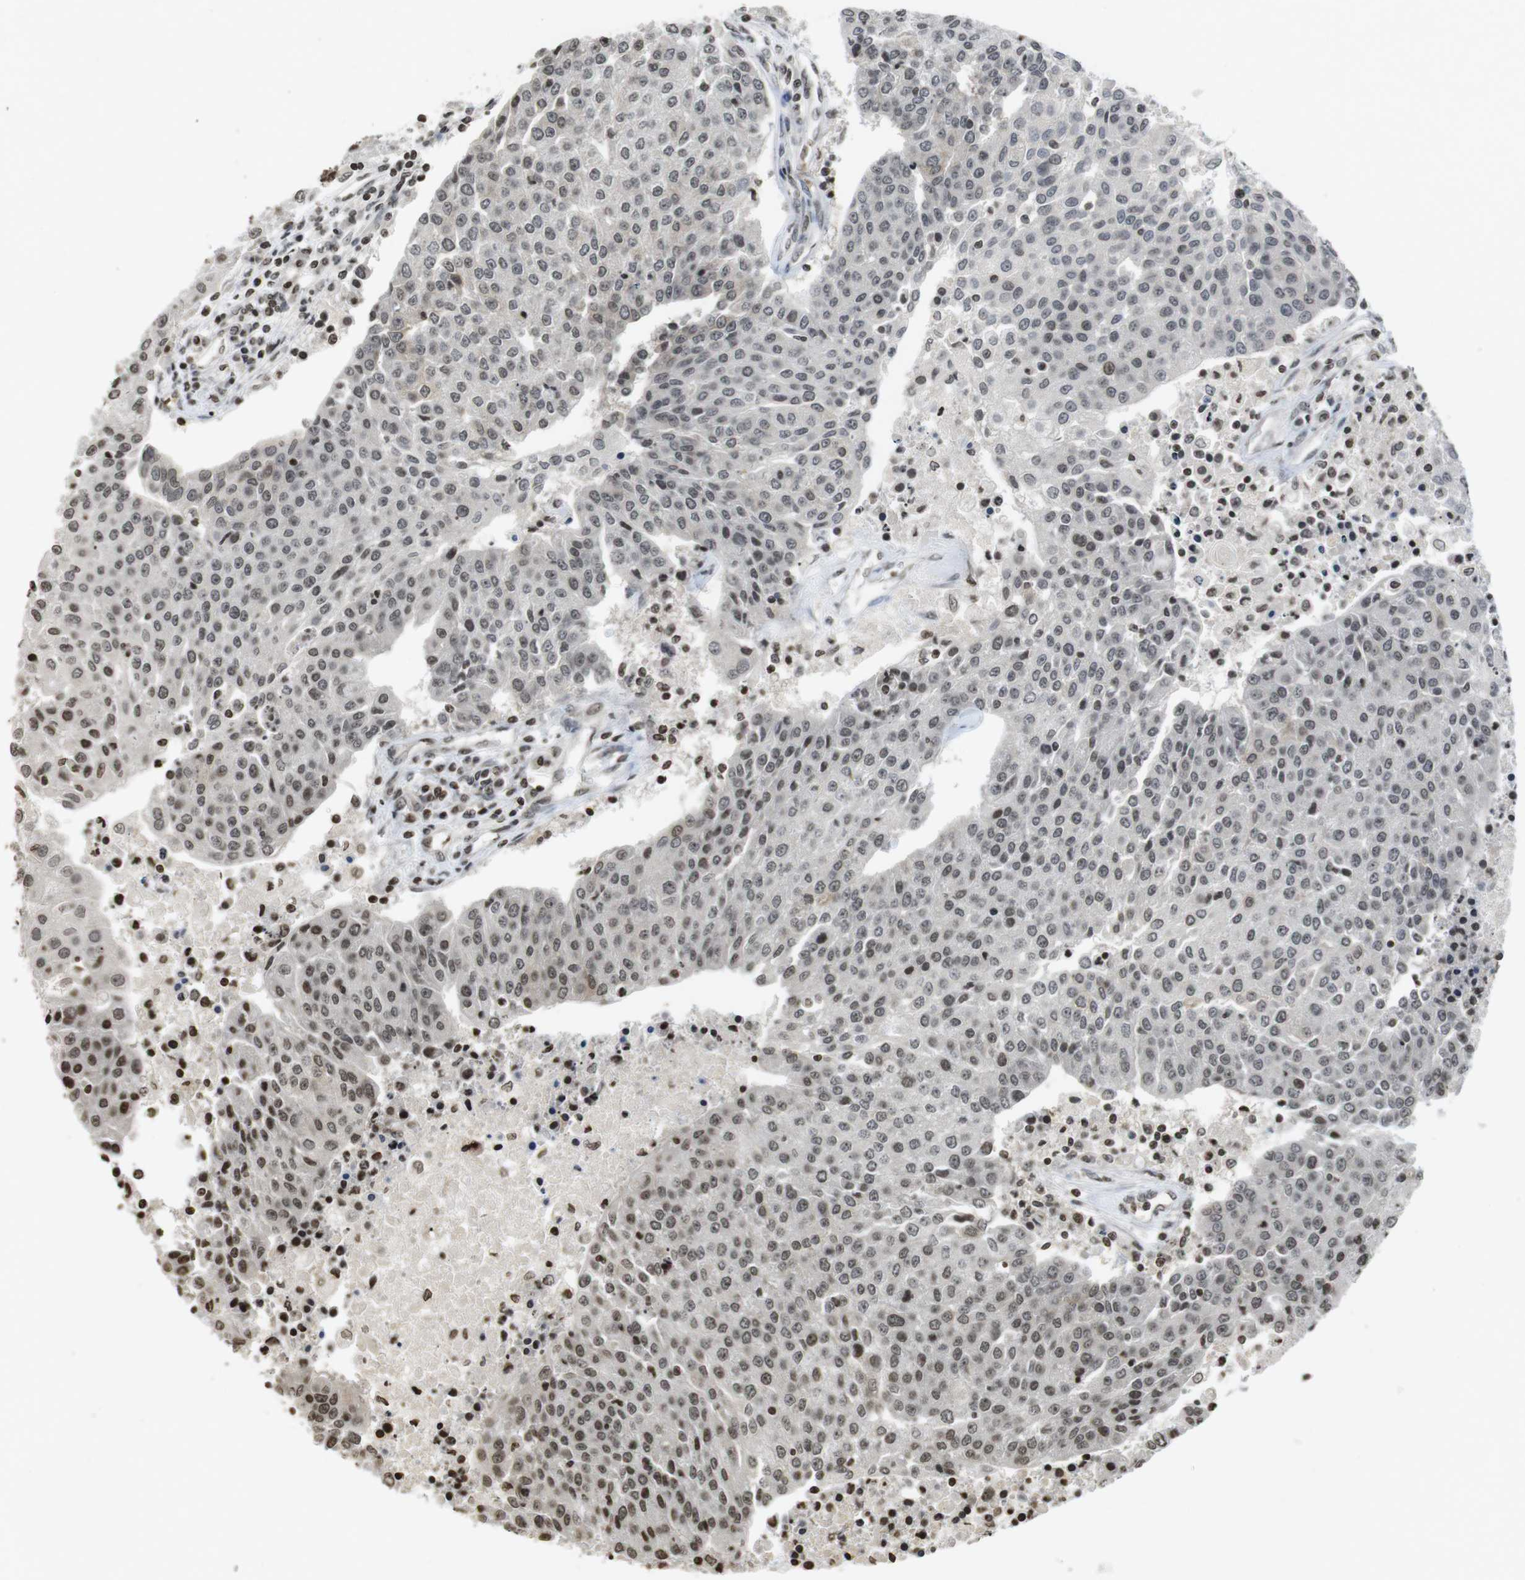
{"staining": {"intensity": "moderate", "quantity": "<25%", "location": "nuclear"}, "tissue": "urothelial cancer", "cell_type": "Tumor cells", "image_type": "cancer", "snomed": [{"axis": "morphology", "description": "Urothelial carcinoma, High grade"}, {"axis": "topography", "description": "Urinary bladder"}], "caption": "A low amount of moderate nuclear staining is appreciated in approximately <25% of tumor cells in urothelial cancer tissue.", "gene": "FOXA3", "patient": {"sex": "female", "age": 85}}